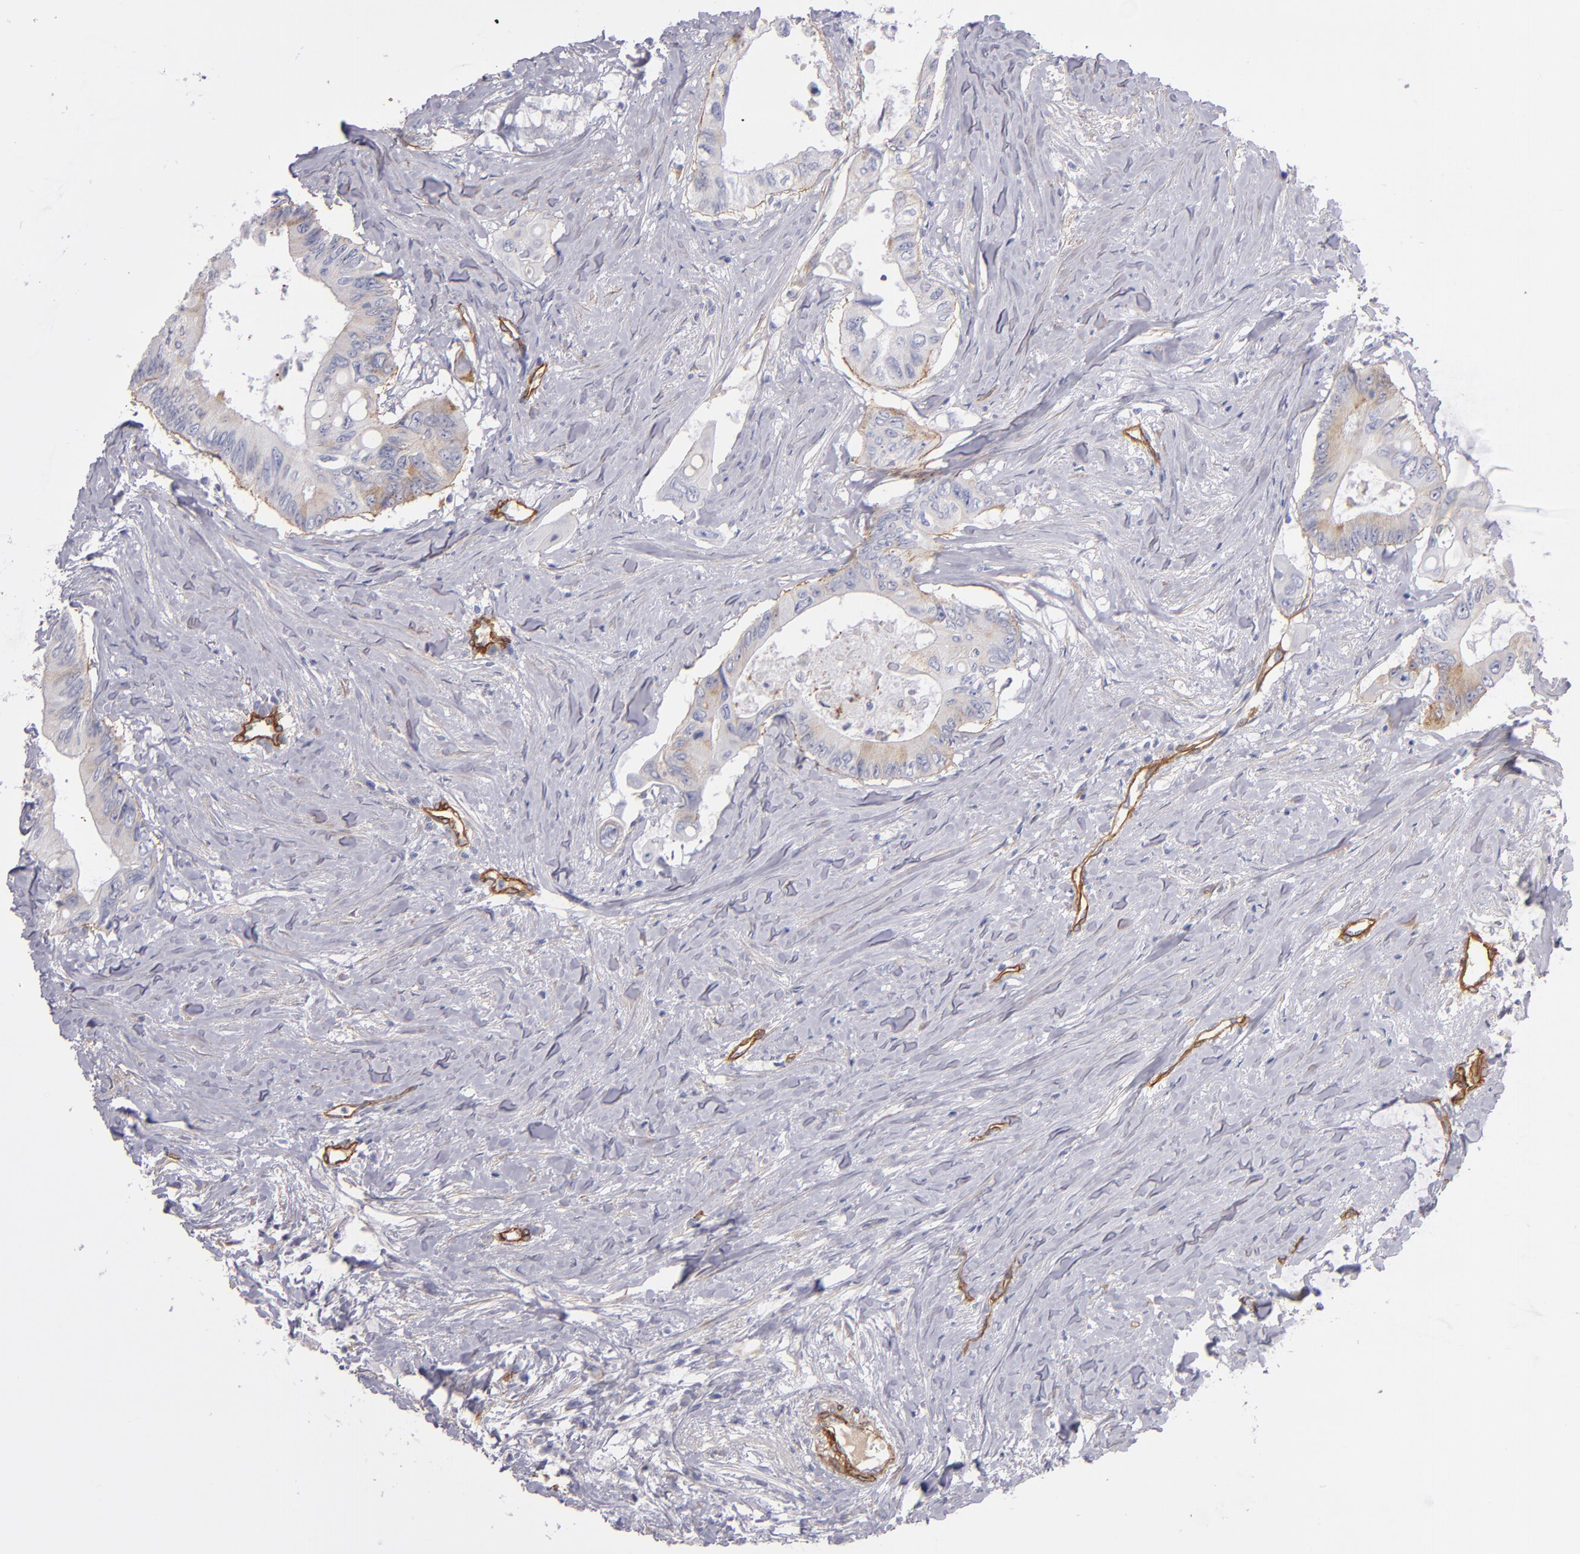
{"staining": {"intensity": "weak", "quantity": "25%-75%", "location": "cytoplasmic/membranous"}, "tissue": "colorectal cancer", "cell_type": "Tumor cells", "image_type": "cancer", "snomed": [{"axis": "morphology", "description": "Adenocarcinoma, NOS"}, {"axis": "topography", "description": "Colon"}], "caption": "The immunohistochemical stain labels weak cytoplasmic/membranous positivity in tumor cells of colorectal adenocarcinoma tissue.", "gene": "LAMC1", "patient": {"sex": "male", "age": 65}}